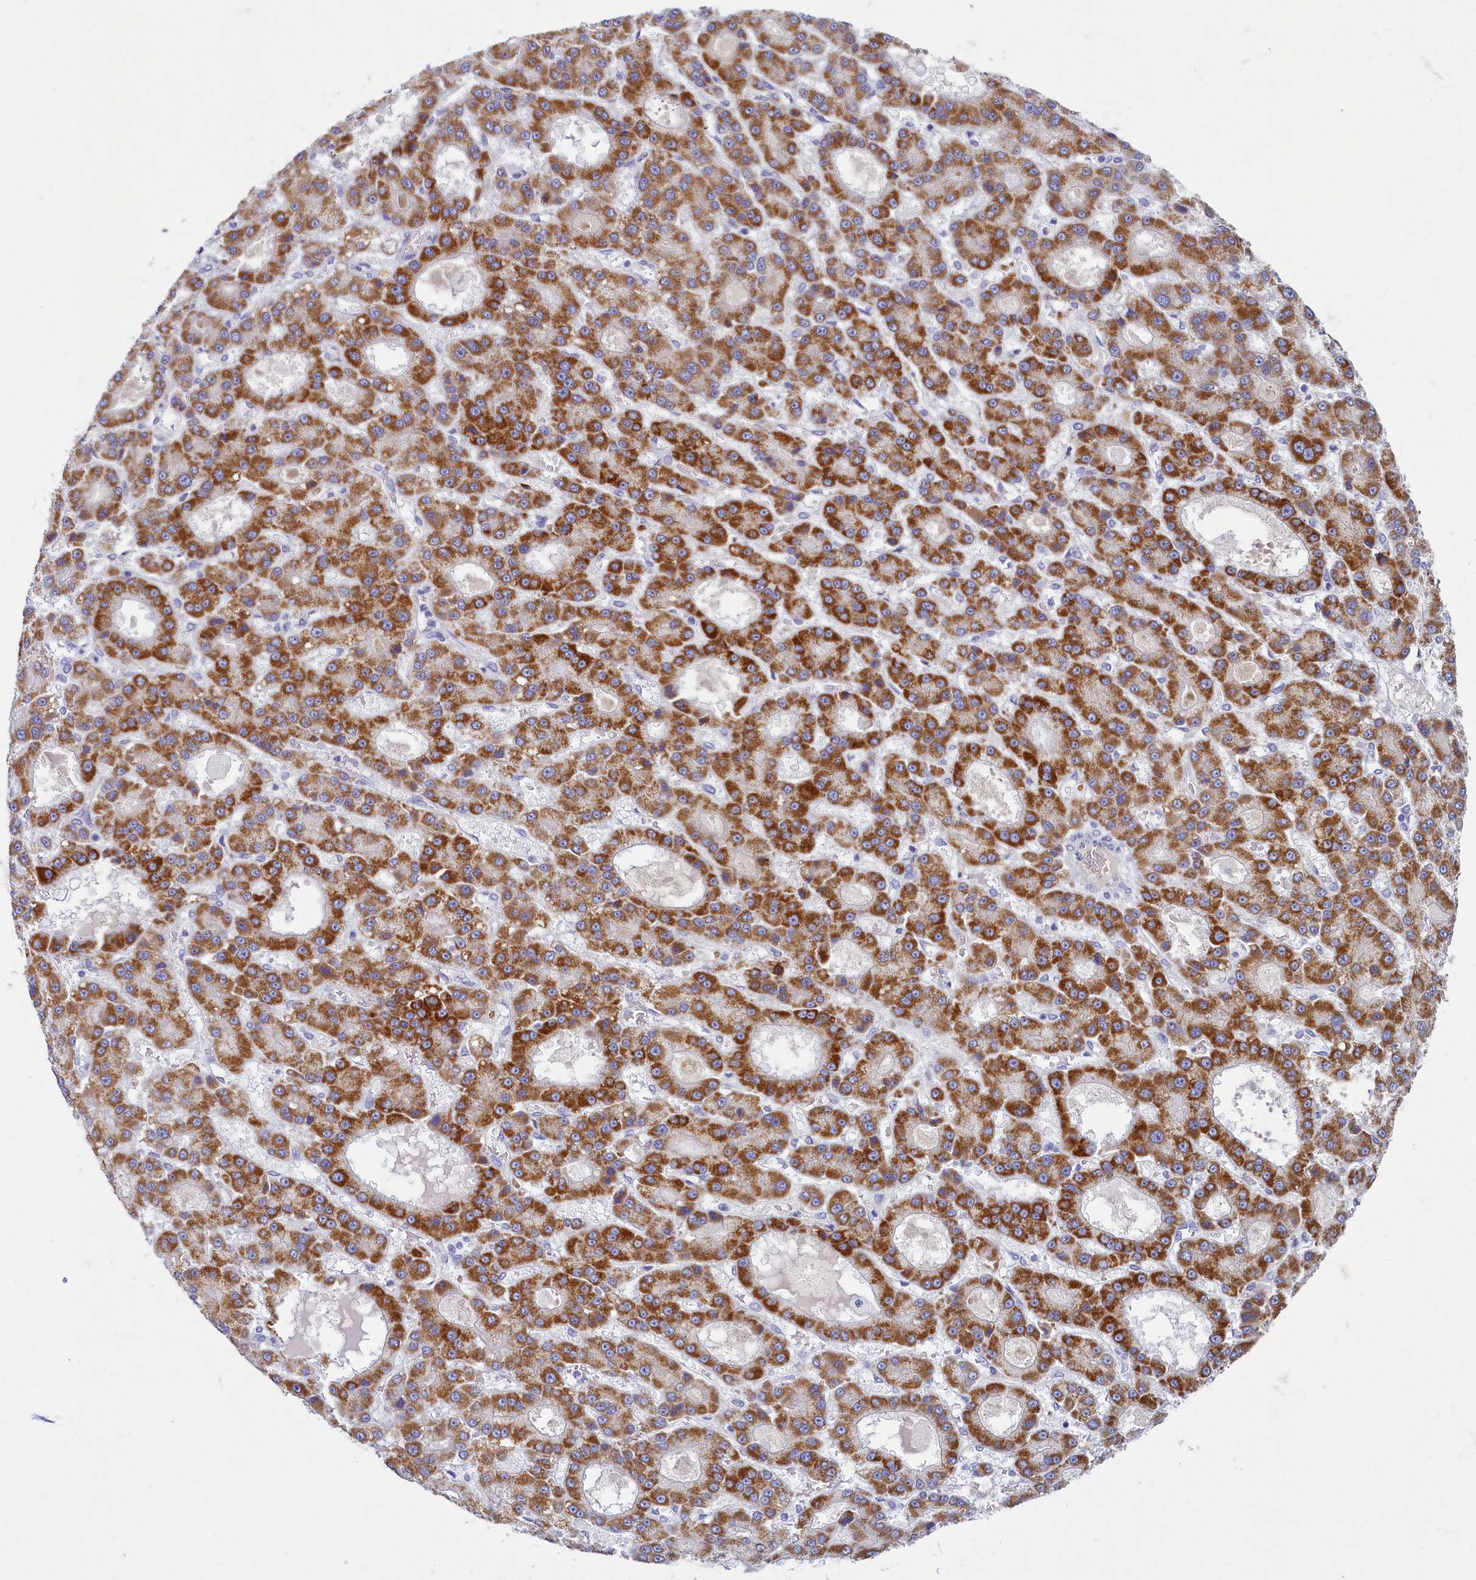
{"staining": {"intensity": "strong", "quantity": ">75%", "location": "cytoplasmic/membranous"}, "tissue": "liver cancer", "cell_type": "Tumor cells", "image_type": "cancer", "snomed": [{"axis": "morphology", "description": "Carcinoma, Hepatocellular, NOS"}, {"axis": "topography", "description": "Liver"}], "caption": "Protein staining displays strong cytoplasmic/membranous staining in about >75% of tumor cells in liver cancer.", "gene": "OCIAD2", "patient": {"sex": "male", "age": 70}}